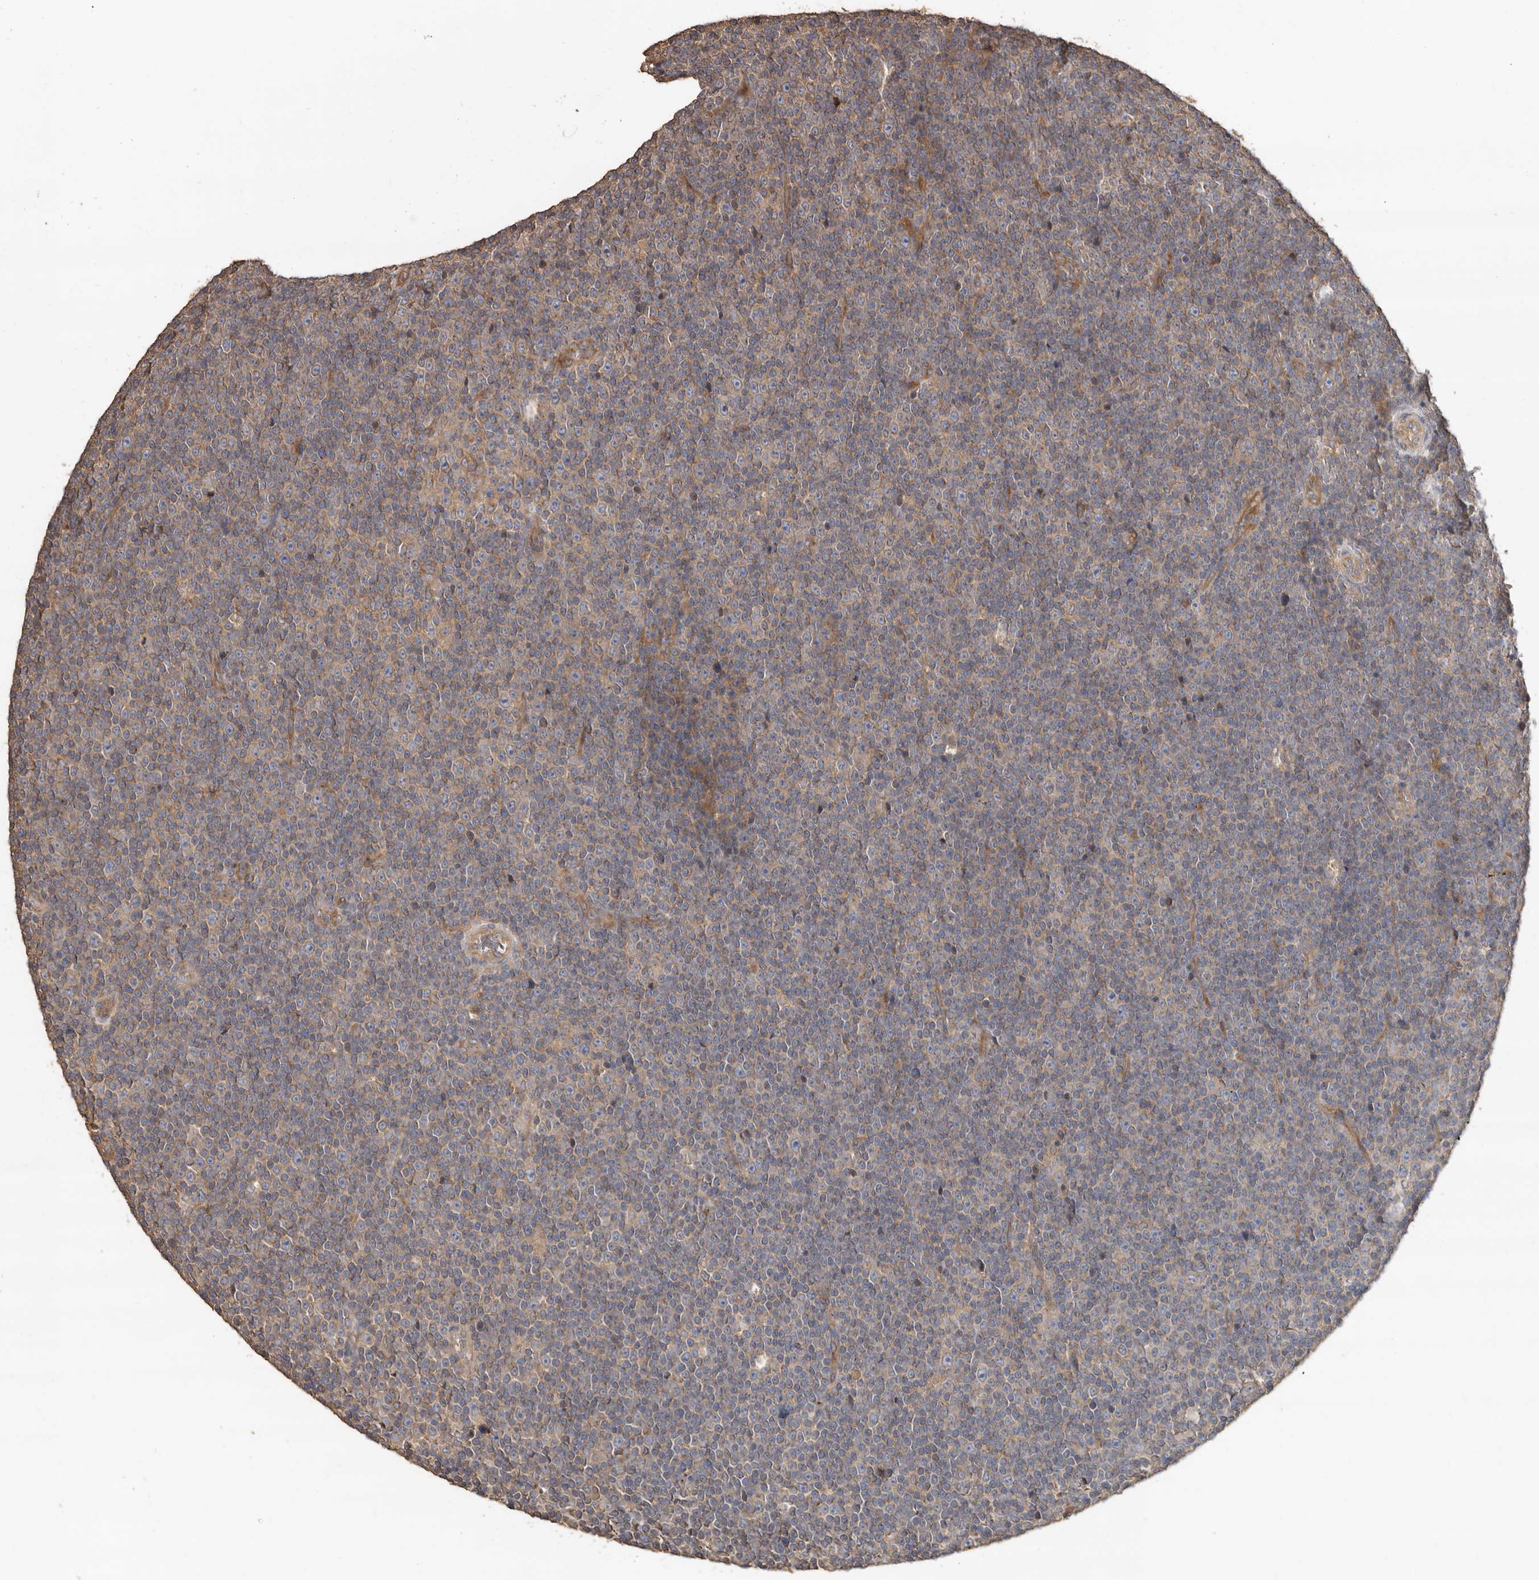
{"staining": {"intensity": "weak", "quantity": "<25%", "location": "cytoplasmic/membranous"}, "tissue": "lymphoma", "cell_type": "Tumor cells", "image_type": "cancer", "snomed": [{"axis": "morphology", "description": "Malignant lymphoma, non-Hodgkin's type, Low grade"}, {"axis": "topography", "description": "Lymph node"}], "caption": "IHC histopathology image of neoplastic tissue: human malignant lymphoma, non-Hodgkin's type (low-grade) stained with DAB (3,3'-diaminobenzidine) exhibits no significant protein positivity in tumor cells.", "gene": "FLCN", "patient": {"sex": "female", "age": 67}}